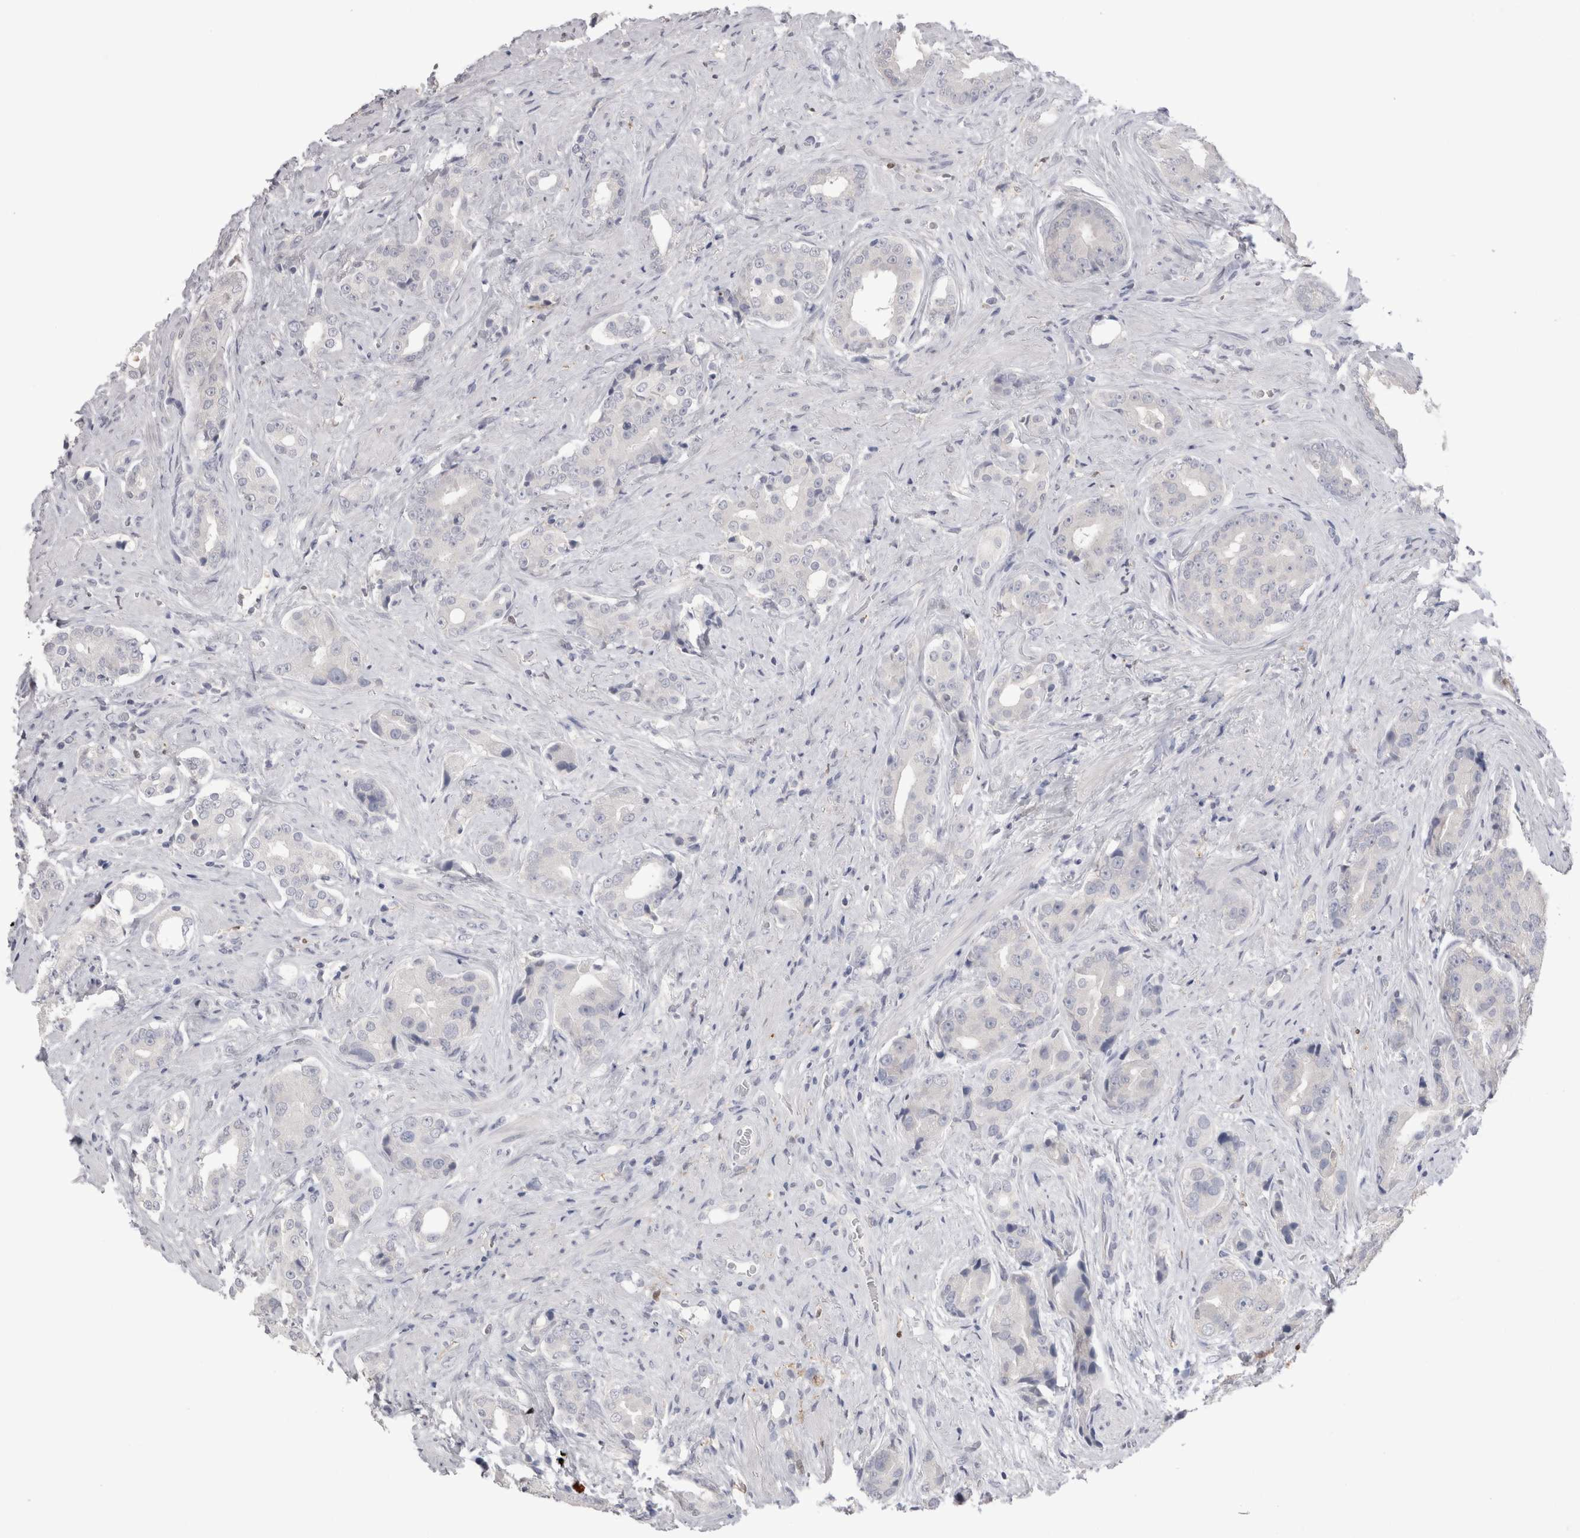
{"staining": {"intensity": "negative", "quantity": "none", "location": "none"}, "tissue": "prostate cancer", "cell_type": "Tumor cells", "image_type": "cancer", "snomed": [{"axis": "morphology", "description": "Adenocarcinoma, High grade"}, {"axis": "topography", "description": "Prostate"}], "caption": "Immunohistochemistry image of neoplastic tissue: human prostate cancer (high-grade adenocarcinoma) stained with DAB (3,3'-diaminobenzidine) displays no significant protein positivity in tumor cells. (Stains: DAB IHC with hematoxylin counter stain, Microscopy: brightfield microscopy at high magnification).", "gene": "SUCNR1", "patient": {"sex": "male", "age": 71}}